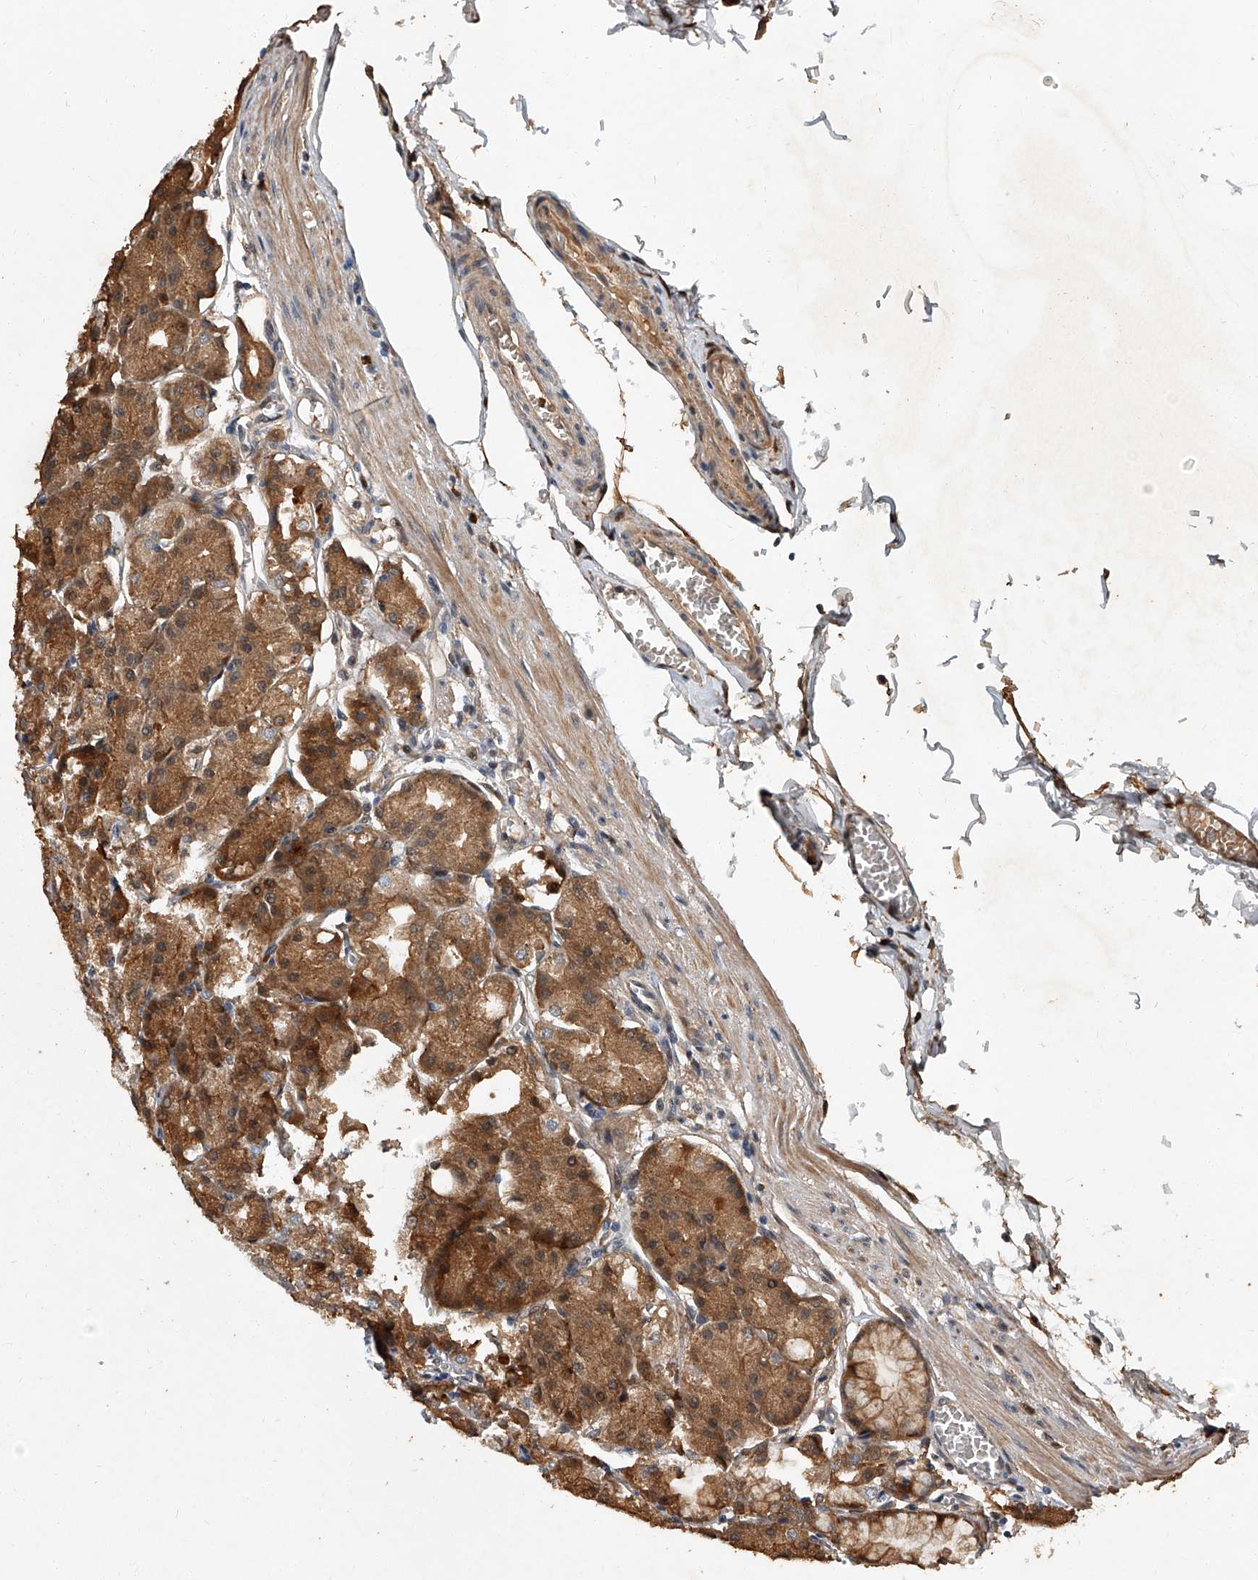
{"staining": {"intensity": "moderate", "quantity": ">75%", "location": "cytoplasmic/membranous,nuclear"}, "tissue": "stomach", "cell_type": "Glandular cells", "image_type": "normal", "snomed": [{"axis": "morphology", "description": "Normal tissue, NOS"}, {"axis": "topography", "description": "Stomach, lower"}], "caption": "The image reveals staining of unremarkable stomach, revealing moderate cytoplasmic/membranous,nuclear protein expression (brown color) within glandular cells.", "gene": "JAG2", "patient": {"sex": "male", "age": 71}}